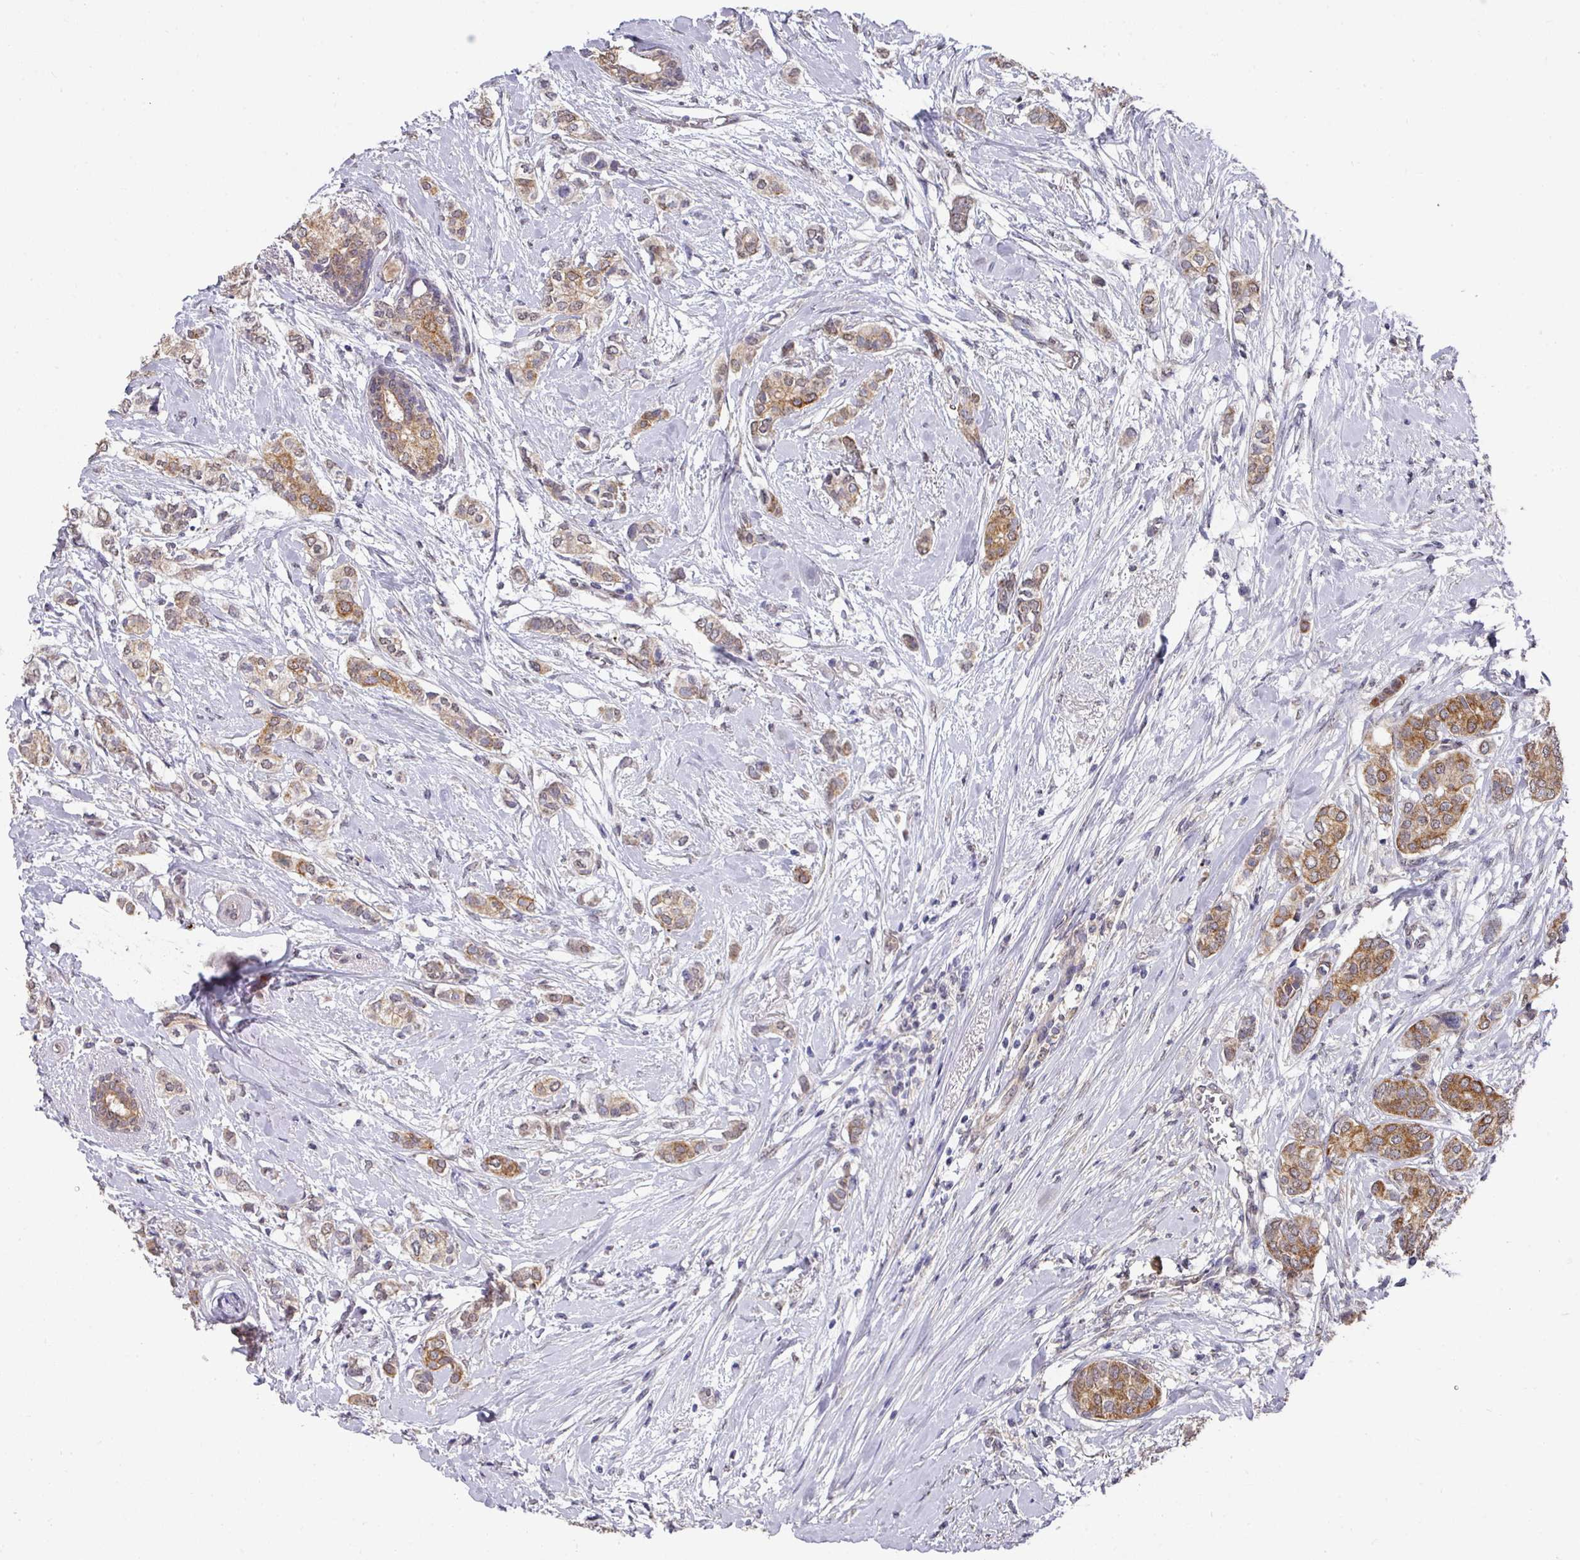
{"staining": {"intensity": "moderate", "quantity": ">75%", "location": "cytoplasmic/membranous"}, "tissue": "breast cancer", "cell_type": "Tumor cells", "image_type": "cancer", "snomed": [{"axis": "morphology", "description": "Duct carcinoma"}, {"axis": "topography", "description": "Breast"}], "caption": "Immunohistochemical staining of breast cancer (infiltrating ductal carcinoma) shows medium levels of moderate cytoplasmic/membranous expression in approximately >75% of tumor cells.", "gene": "EXTL3", "patient": {"sex": "female", "age": 73}}